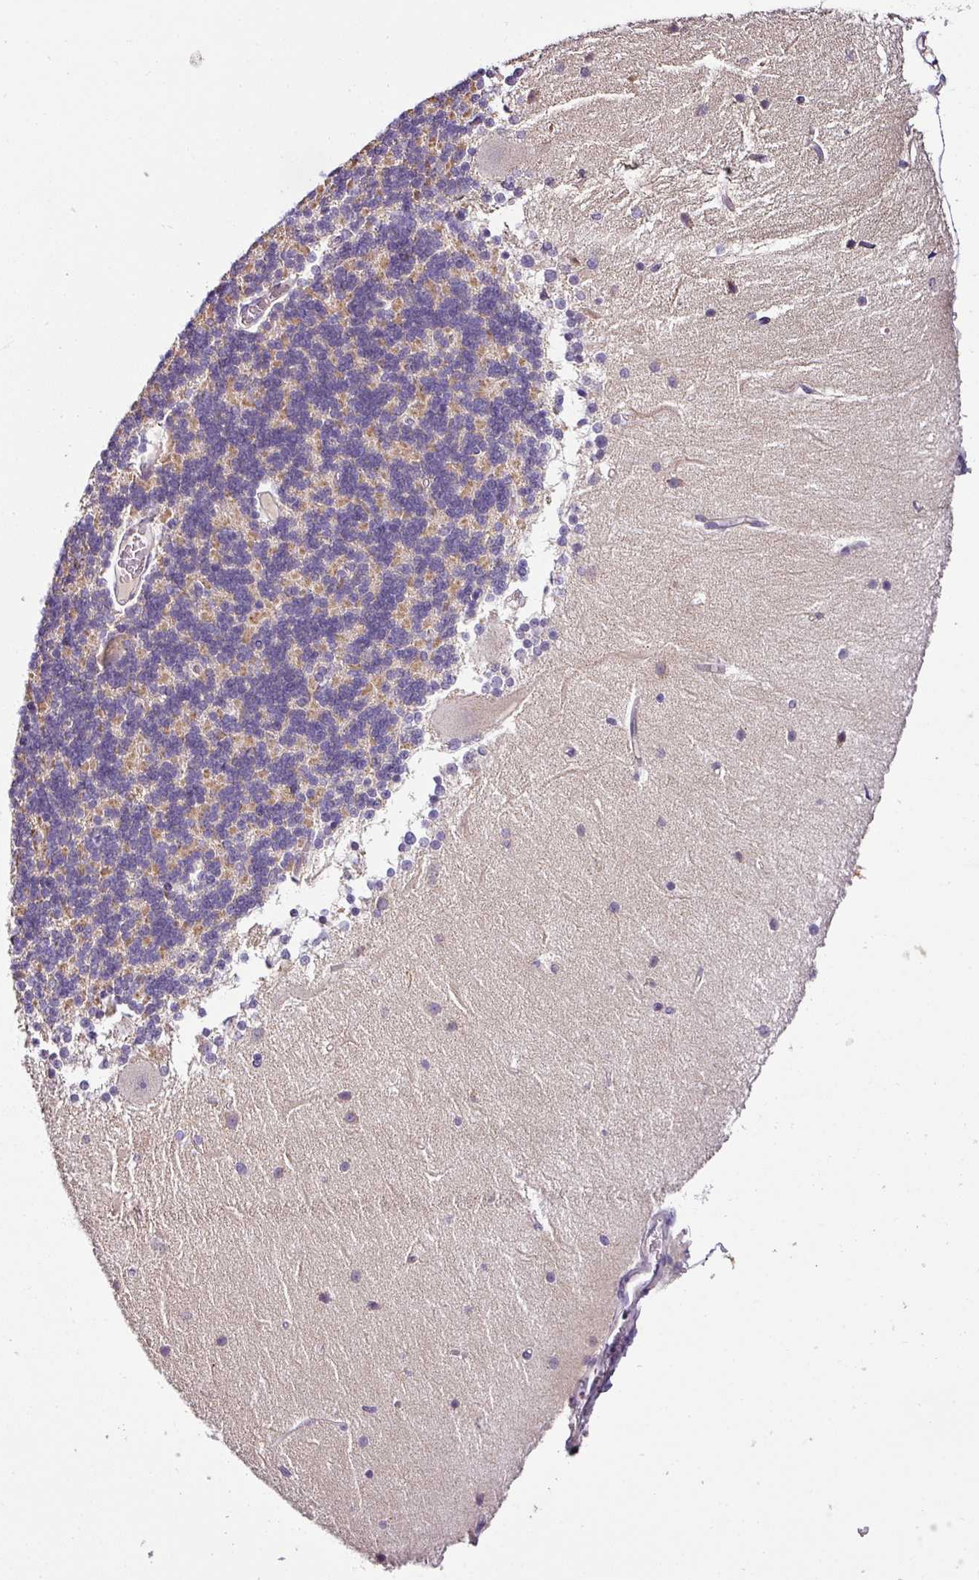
{"staining": {"intensity": "weak", "quantity": "<25%", "location": "cytoplasmic/membranous"}, "tissue": "cerebellum", "cell_type": "Cells in granular layer", "image_type": "normal", "snomed": [{"axis": "morphology", "description": "Normal tissue, NOS"}, {"axis": "topography", "description": "Cerebellum"}], "caption": "Protein analysis of normal cerebellum demonstrates no significant expression in cells in granular layer.", "gene": "NAPSA", "patient": {"sex": "female", "age": 54}}